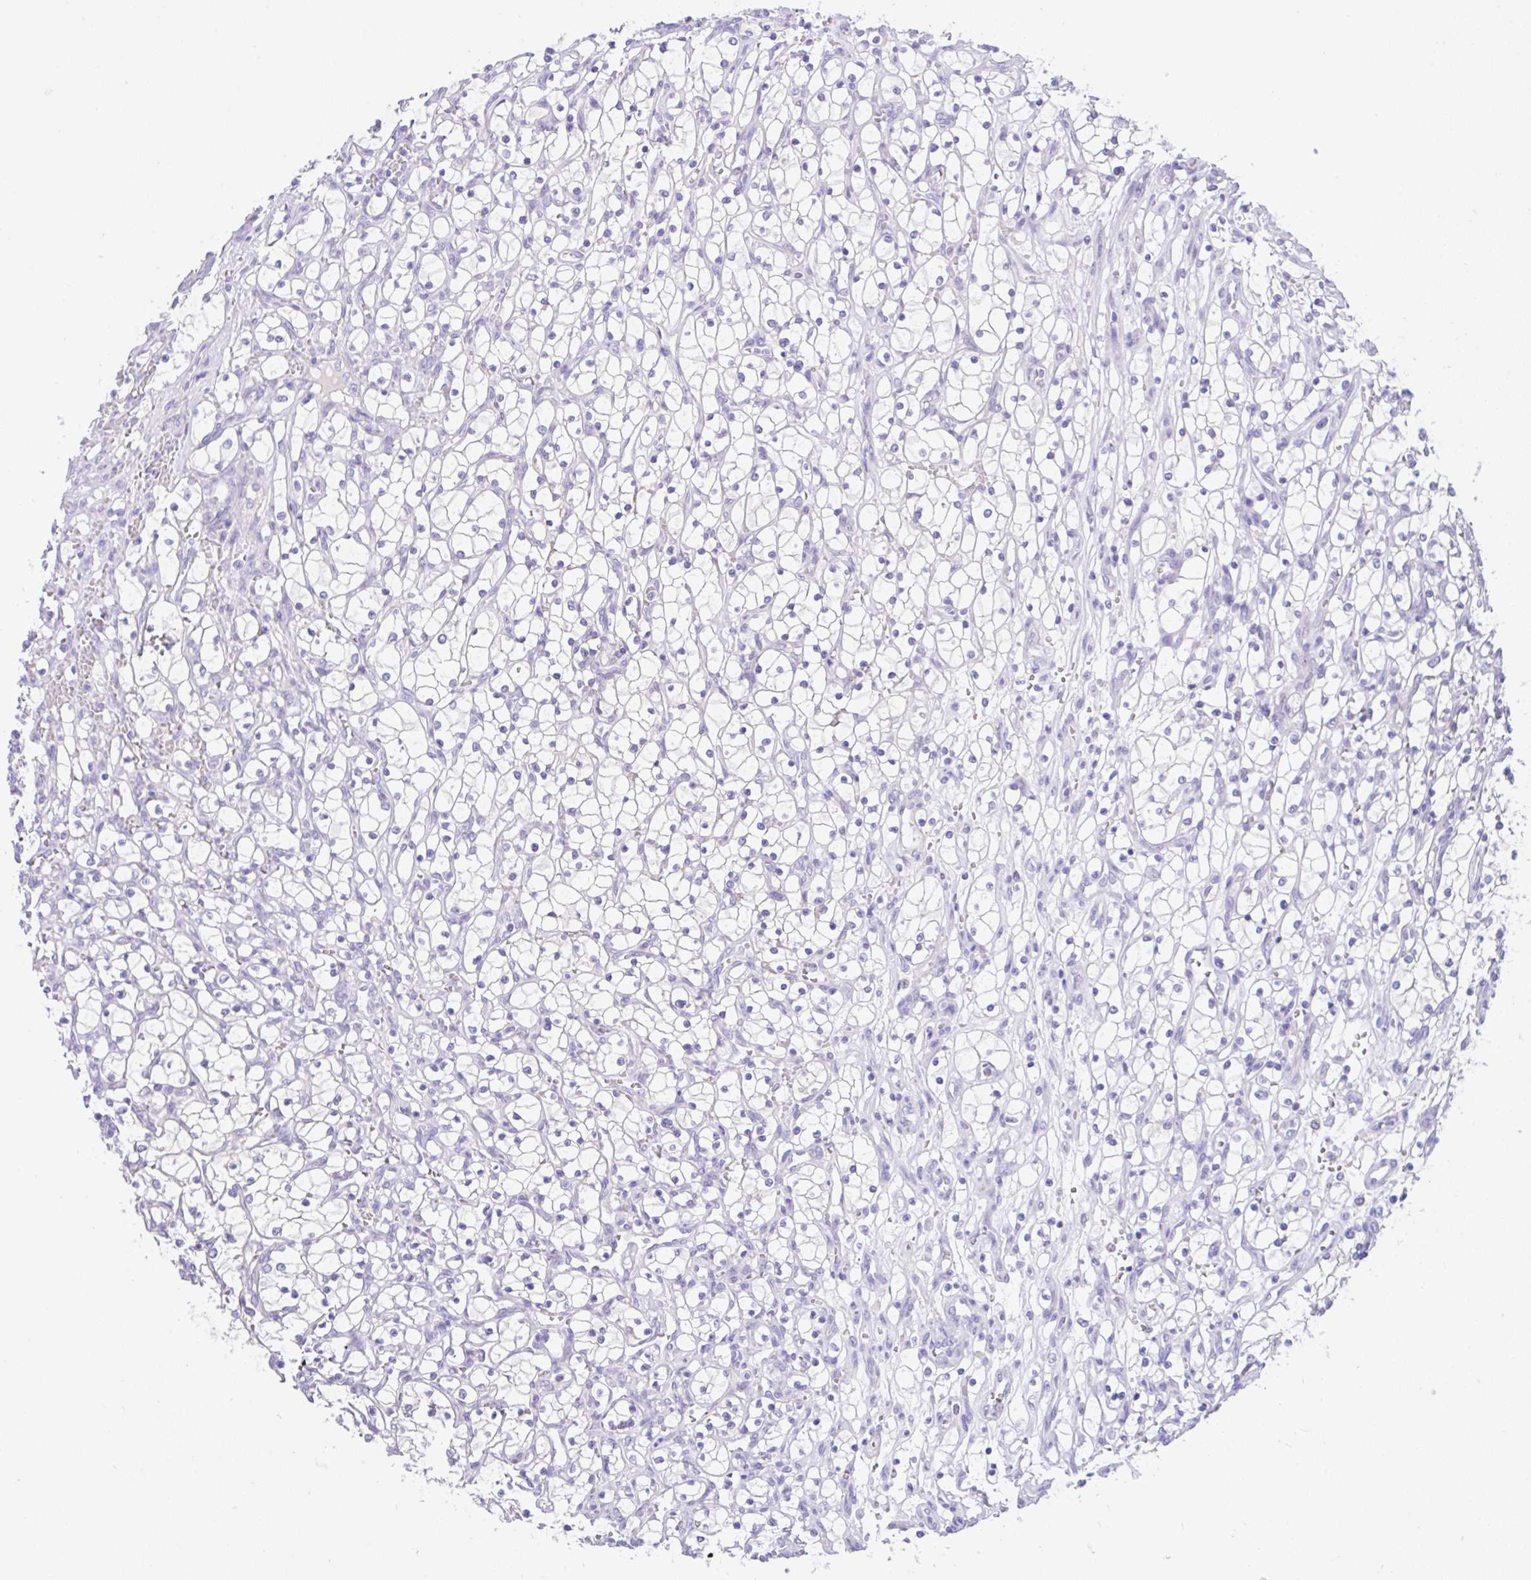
{"staining": {"intensity": "negative", "quantity": "none", "location": "none"}, "tissue": "renal cancer", "cell_type": "Tumor cells", "image_type": "cancer", "snomed": [{"axis": "morphology", "description": "Adenocarcinoma, NOS"}, {"axis": "topography", "description": "Kidney"}], "caption": "IHC of human renal cancer displays no positivity in tumor cells.", "gene": "ANO4", "patient": {"sex": "female", "age": 69}}